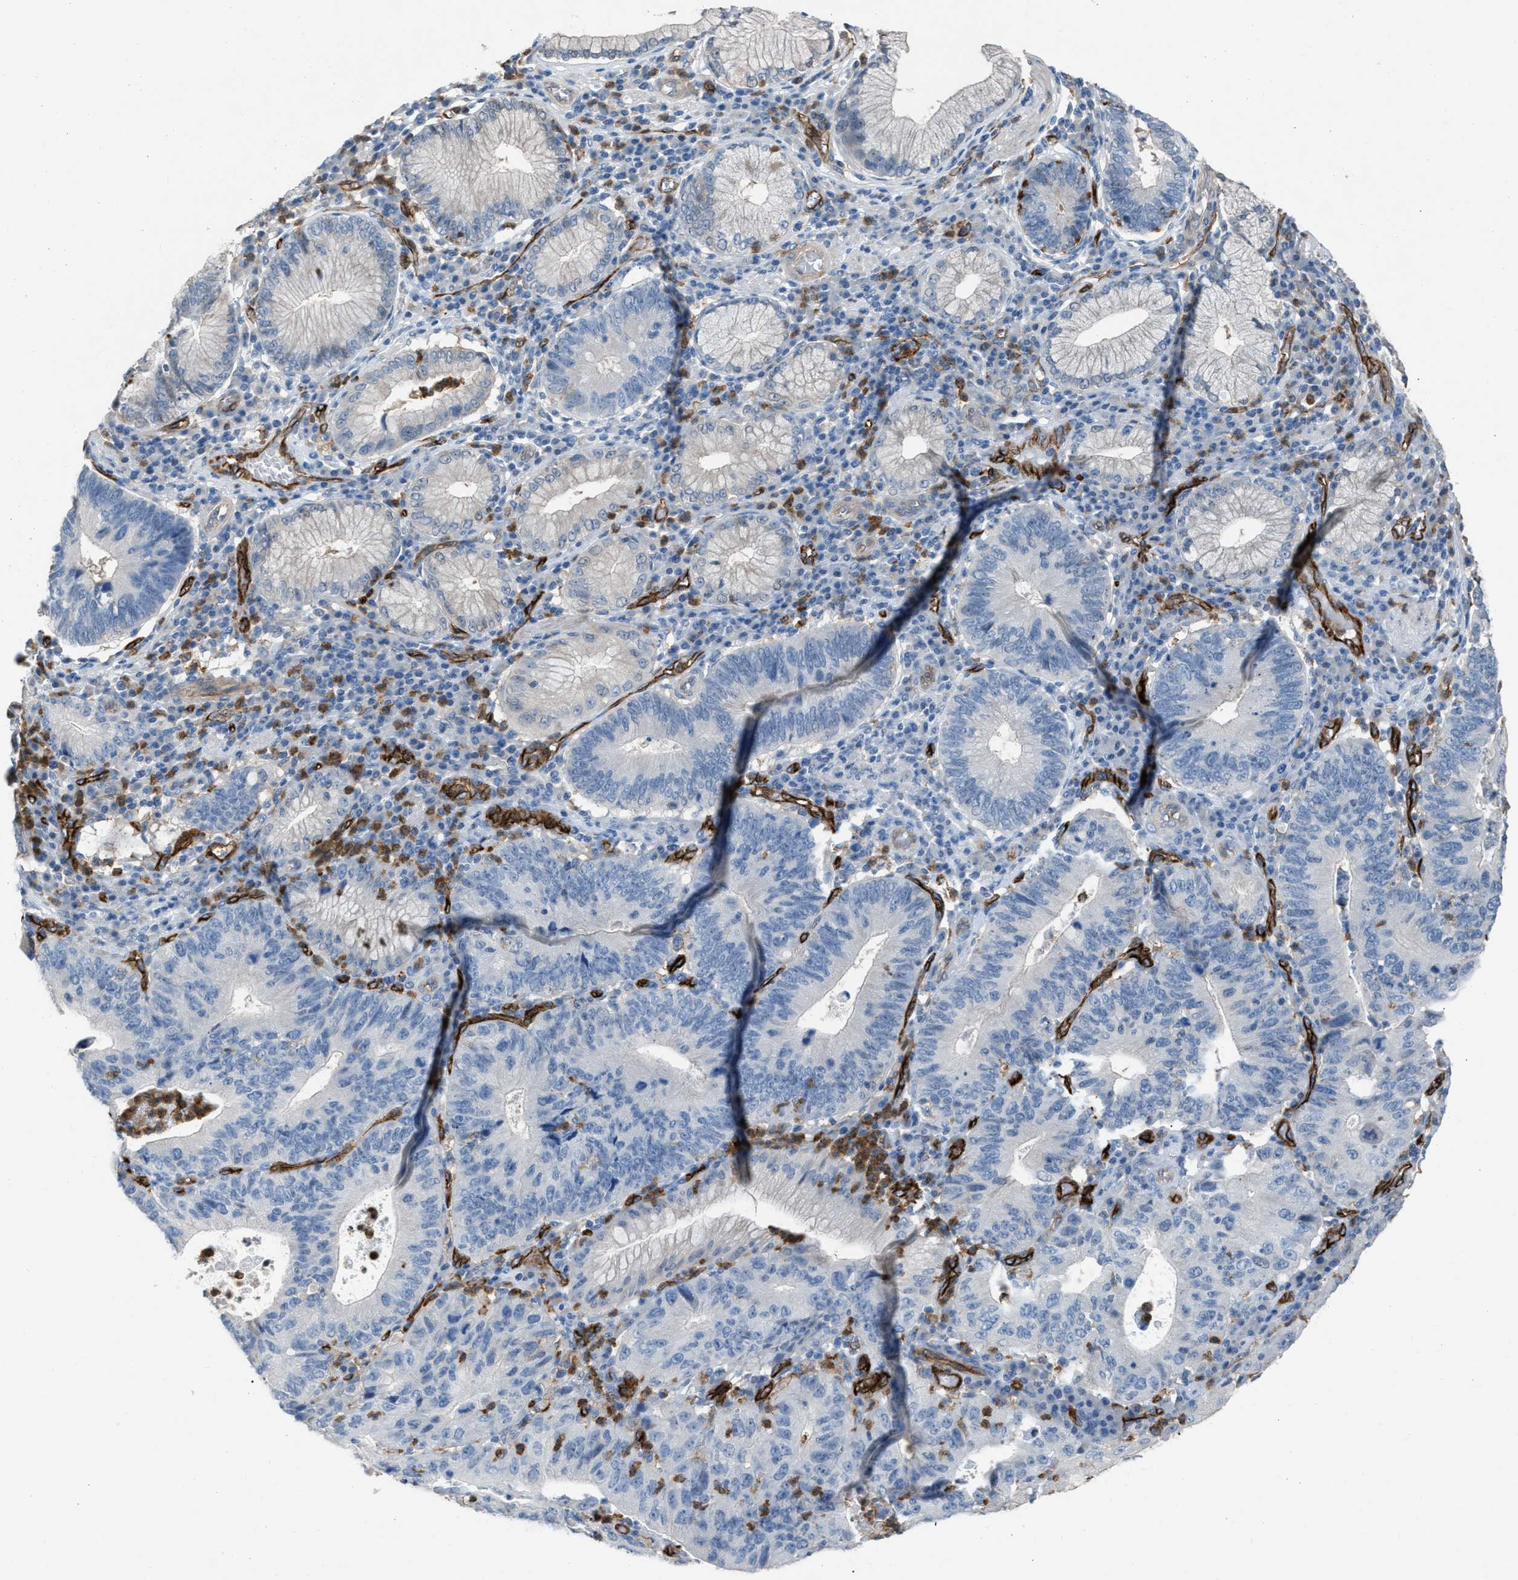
{"staining": {"intensity": "negative", "quantity": "none", "location": "none"}, "tissue": "stomach cancer", "cell_type": "Tumor cells", "image_type": "cancer", "snomed": [{"axis": "morphology", "description": "Adenocarcinoma, NOS"}, {"axis": "topography", "description": "Stomach"}], "caption": "IHC of human stomach adenocarcinoma shows no positivity in tumor cells. (DAB (3,3'-diaminobenzidine) immunohistochemistry visualized using brightfield microscopy, high magnification).", "gene": "DYSF", "patient": {"sex": "male", "age": 59}}